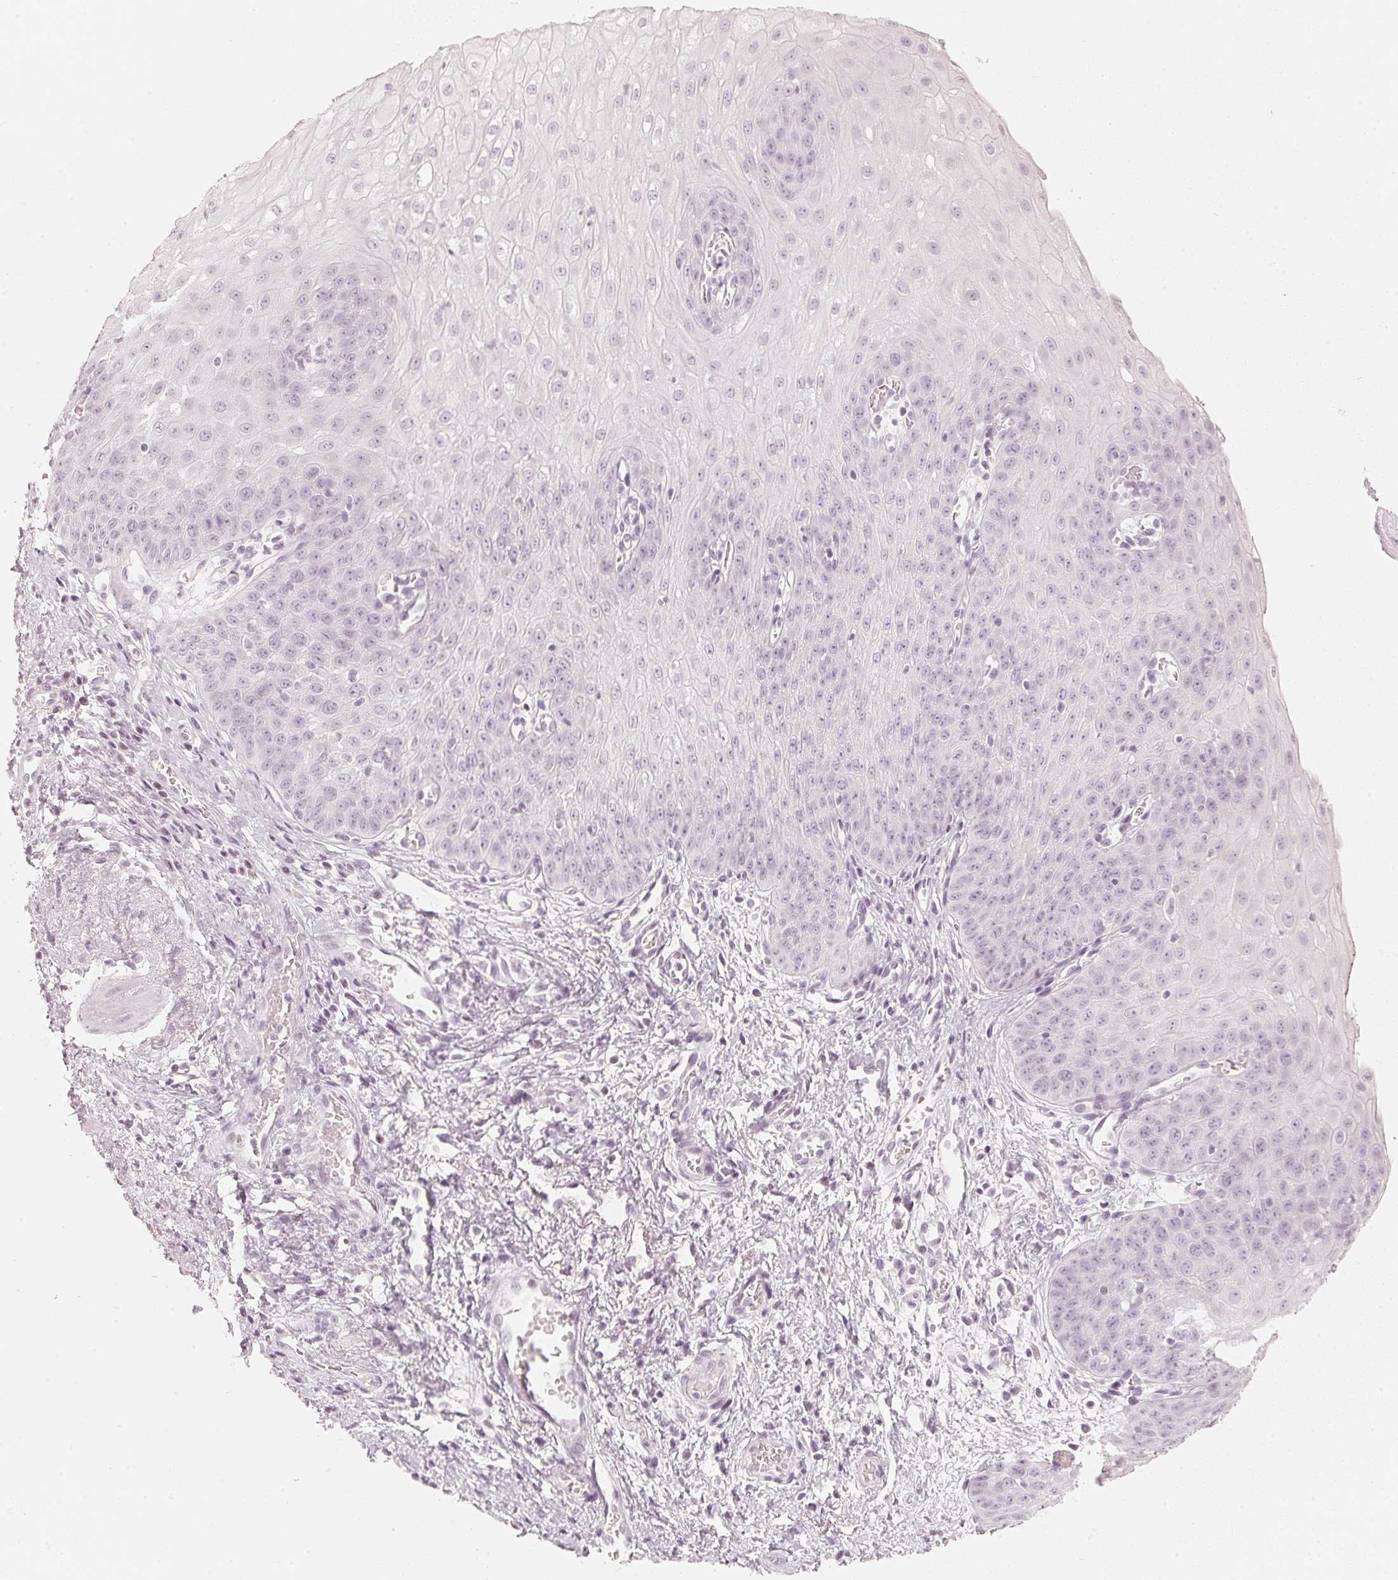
{"staining": {"intensity": "negative", "quantity": "none", "location": "none"}, "tissue": "esophagus", "cell_type": "Squamous epithelial cells", "image_type": "normal", "snomed": [{"axis": "morphology", "description": "Normal tissue, NOS"}, {"axis": "topography", "description": "Esophagus"}], "caption": "Histopathology image shows no significant protein expression in squamous epithelial cells of unremarkable esophagus.", "gene": "SLC22A8", "patient": {"sex": "male", "age": 71}}